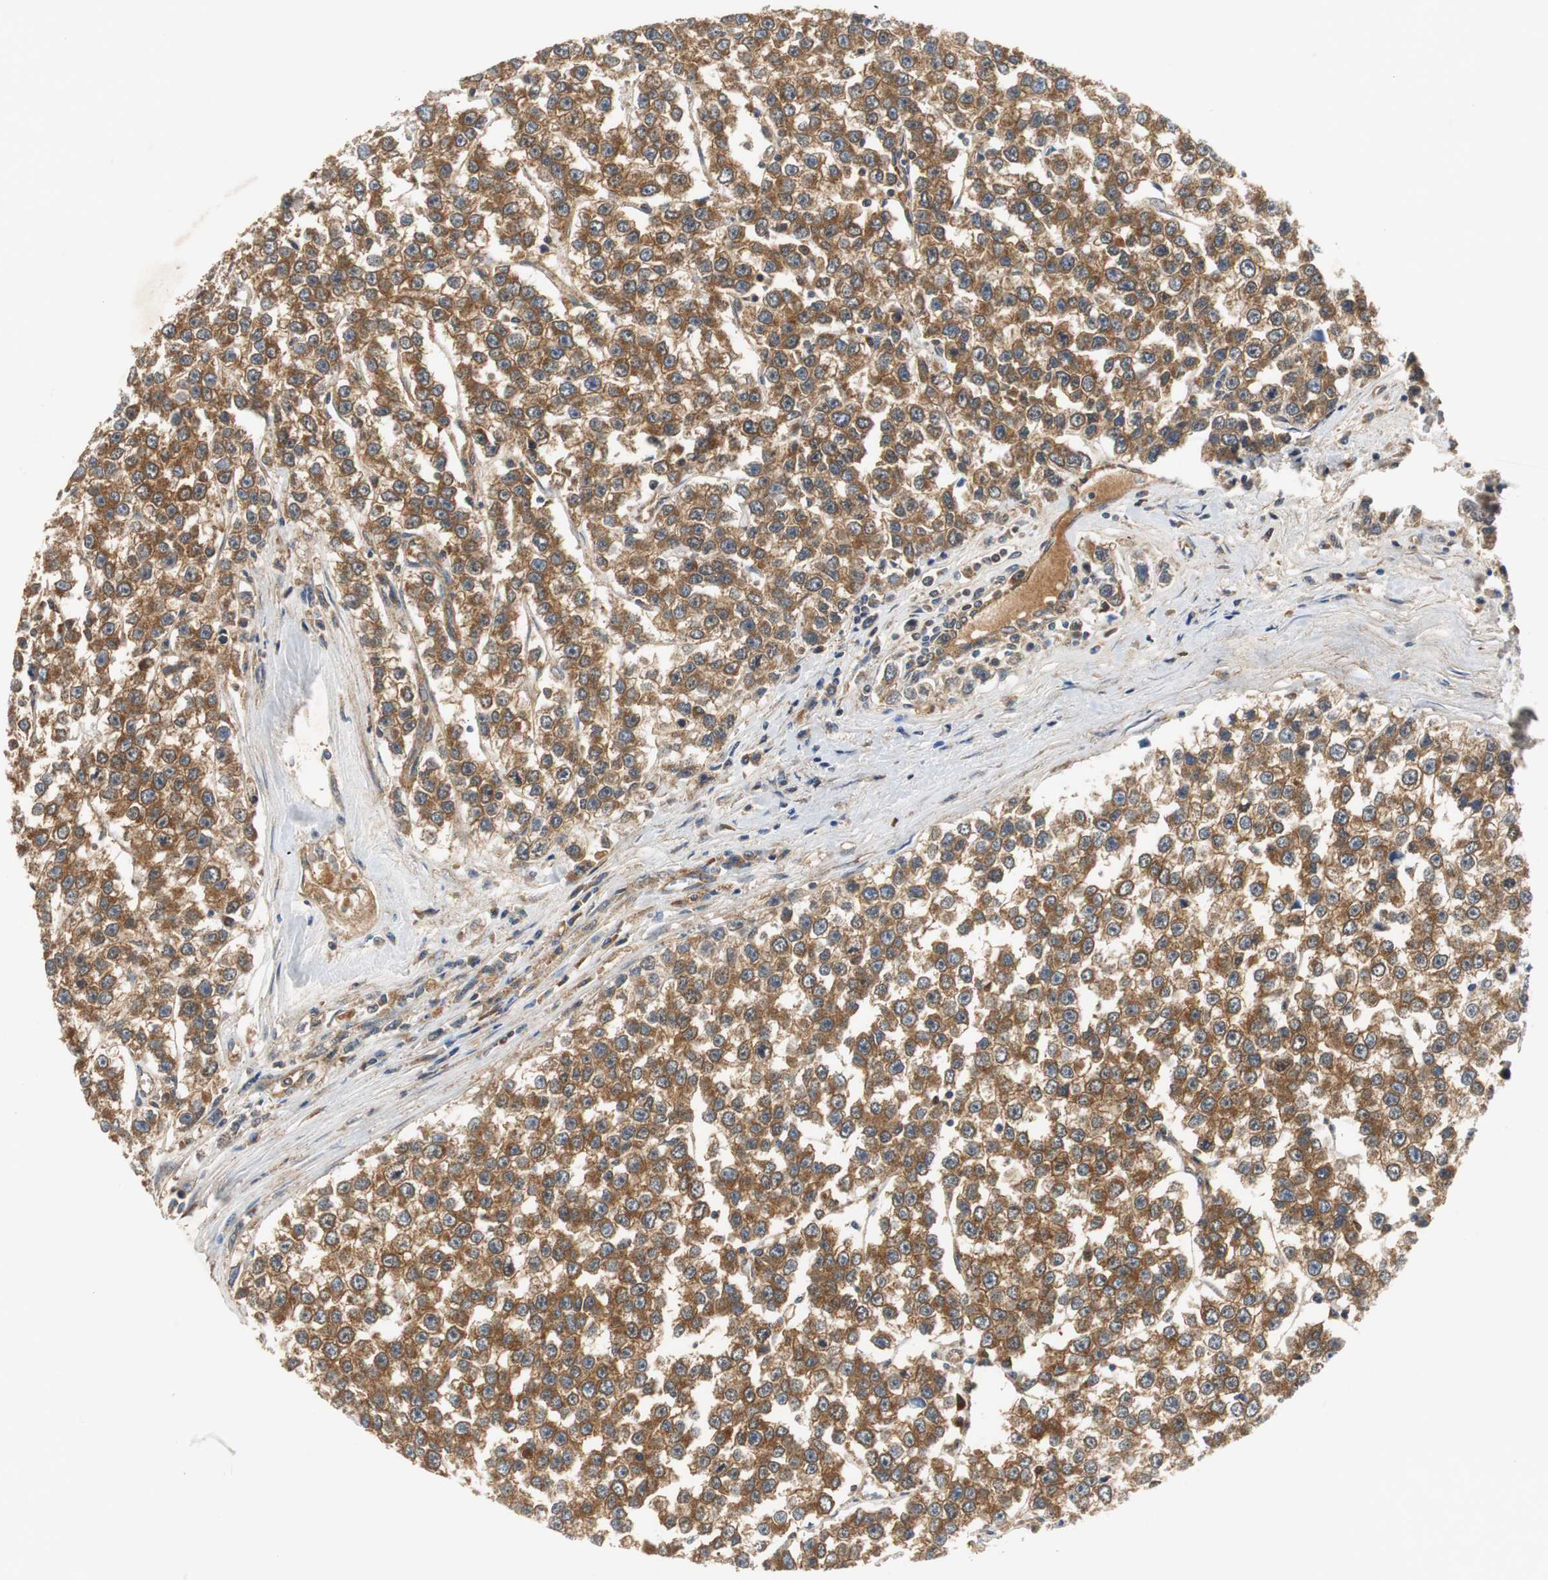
{"staining": {"intensity": "strong", "quantity": ">75%", "location": "cytoplasmic/membranous"}, "tissue": "testis cancer", "cell_type": "Tumor cells", "image_type": "cancer", "snomed": [{"axis": "morphology", "description": "Seminoma, NOS"}, {"axis": "morphology", "description": "Carcinoma, Embryonal, NOS"}, {"axis": "topography", "description": "Testis"}], "caption": "Testis cancer (embryonal carcinoma) was stained to show a protein in brown. There is high levels of strong cytoplasmic/membranous expression in about >75% of tumor cells. The protein is stained brown, and the nuclei are stained in blue (DAB (3,3'-diaminobenzidine) IHC with brightfield microscopy, high magnification).", "gene": "VBP1", "patient": {"sex": "male", "age": 52}}